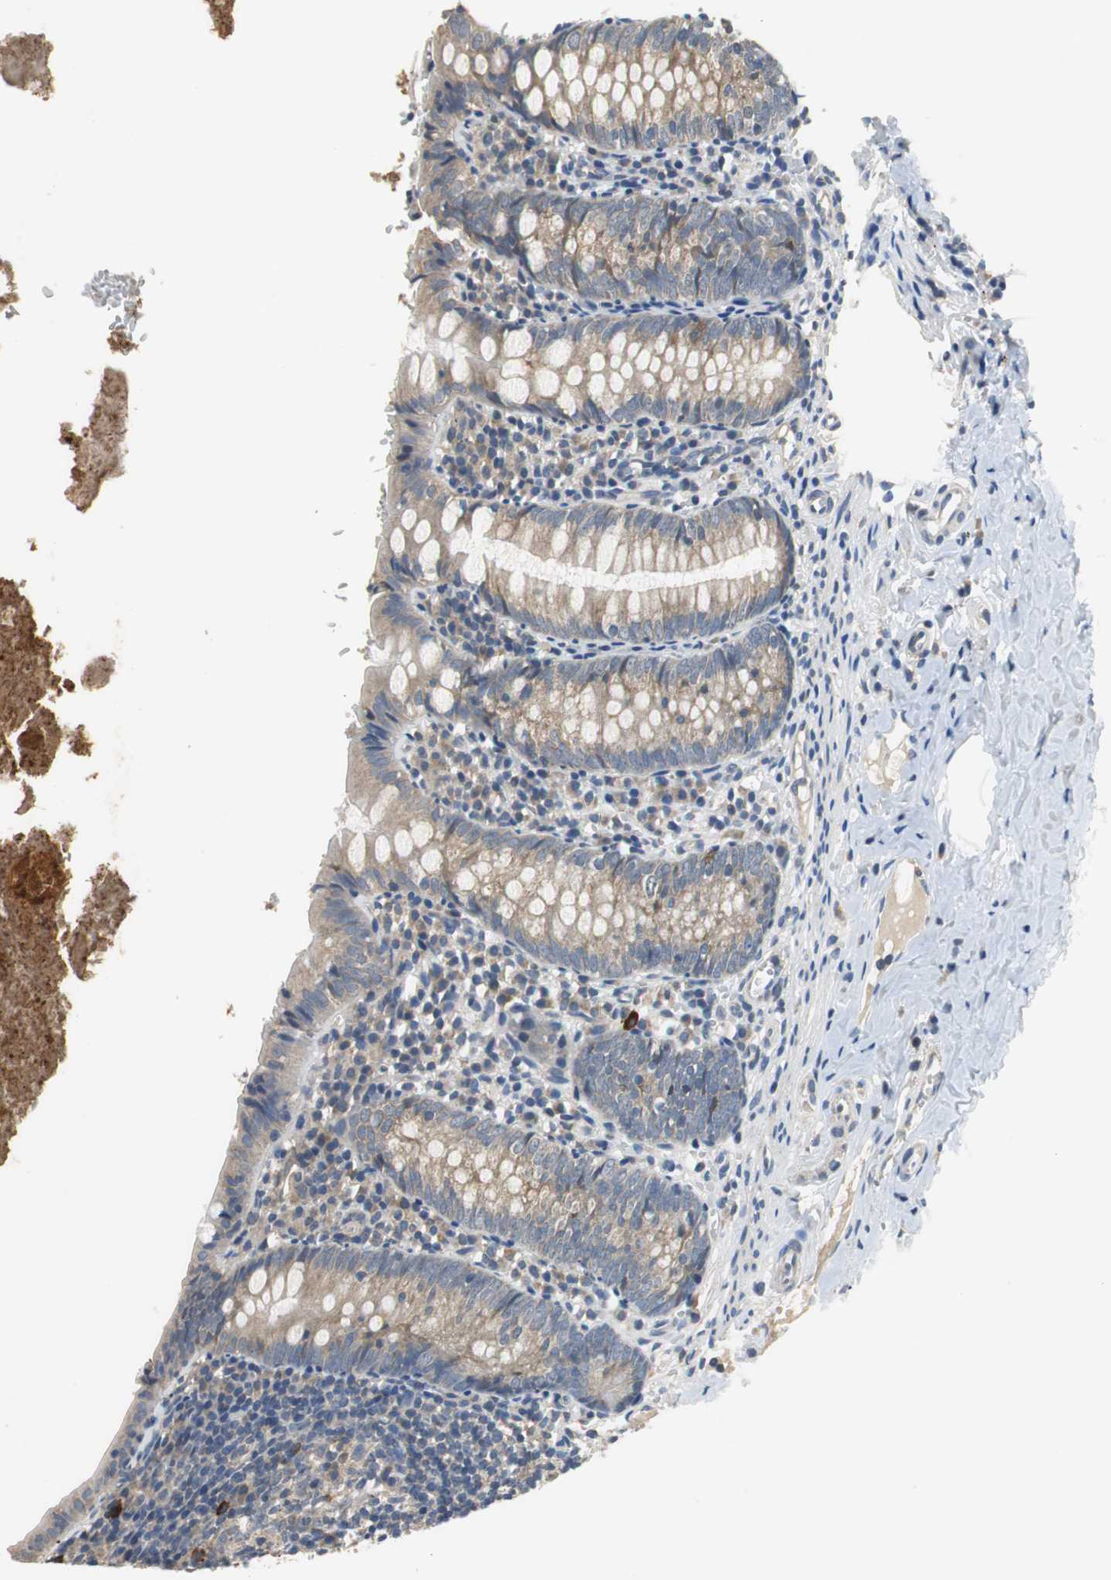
{"staining": {"intensity": "weak", "quantity": ">75%", "location": "cytoplasmic/membranous"}, "tissue": "appendix", "cell_type": "Glandular cells", "image_type": "normal", "snomed": [{"axis": "morphology", "description": "Normal tissue, NOS"}, {"axis": "topography", "description": "Appendix"}], "caption": "This is a photomicrograph of IHC staining of unremarkable appendix, which shows weak staining in the cytoplasmic/membranous of glandular cells.", "gene": "MTIF2", "patient": {"sex": "female", "age": 10}}